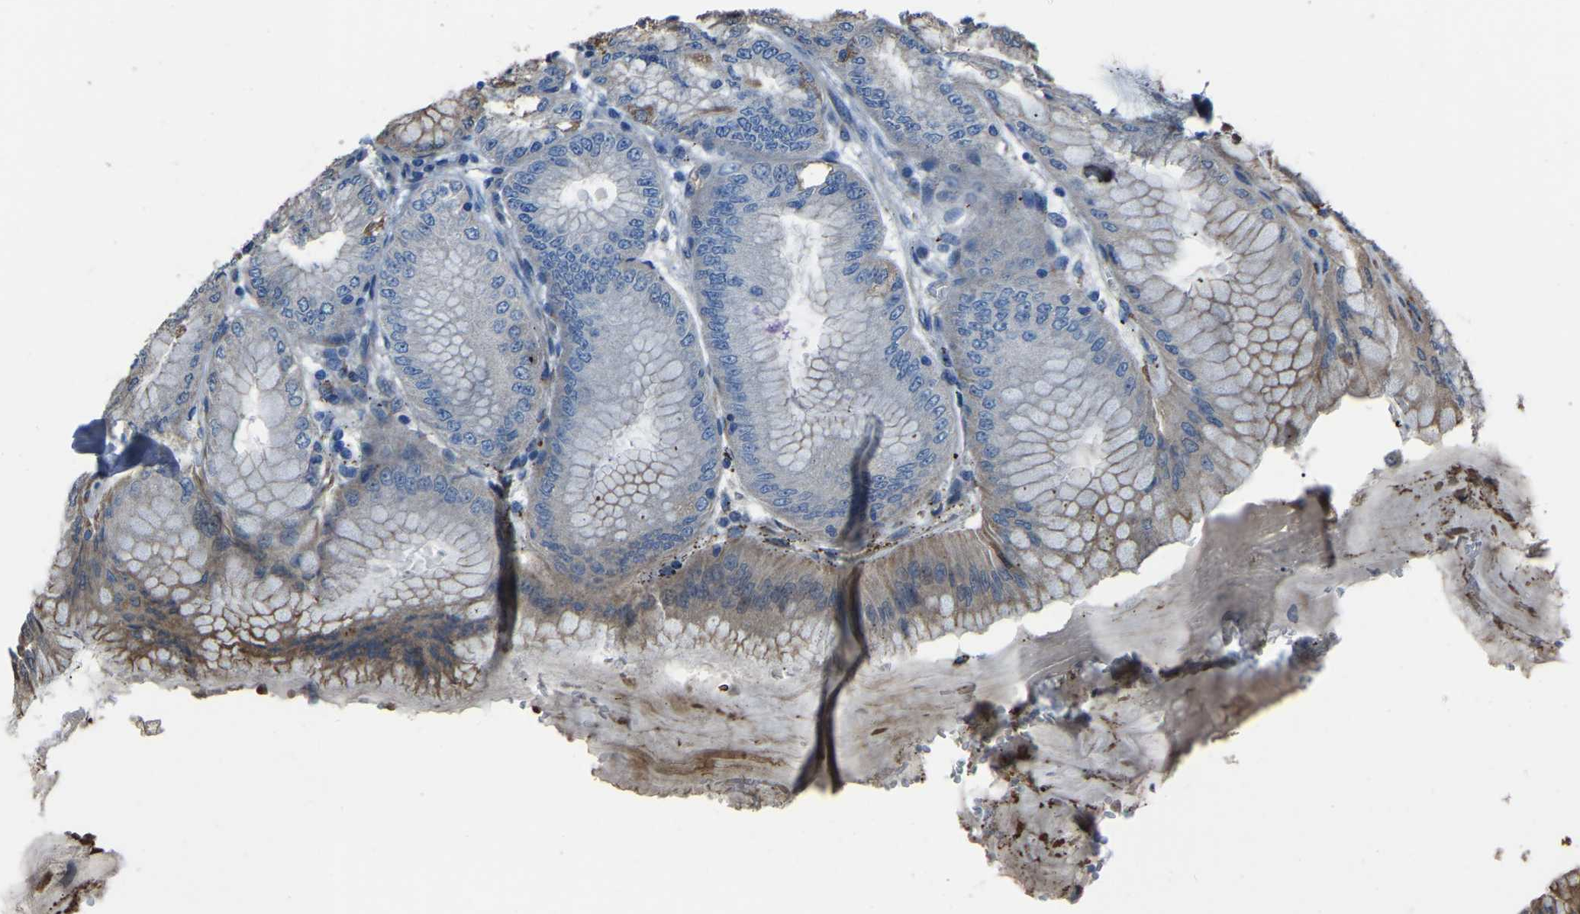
{"staining": {"intensity": "moderate", "quantity": "25%-75%", "location": "cytoplasmic/membranous"}, "tissue": "stomach", "cell_type": "Glandular cells", "image_type": "normal", "snomed": [{"axis": "morphology", "description": "Normal tissue, NOS"}, {"axis": "topography", "description": "Stomach, lower"}], "caption": "Moderate cytoplasmic/membranous protein expression is seen in about 25%-75% of glandular cells in stomach. (brown staining indicates protein expression, while blue staining denotes nuclei).", "gene": "COL3A1", "patient": {"sex": "male", "age": 71}}